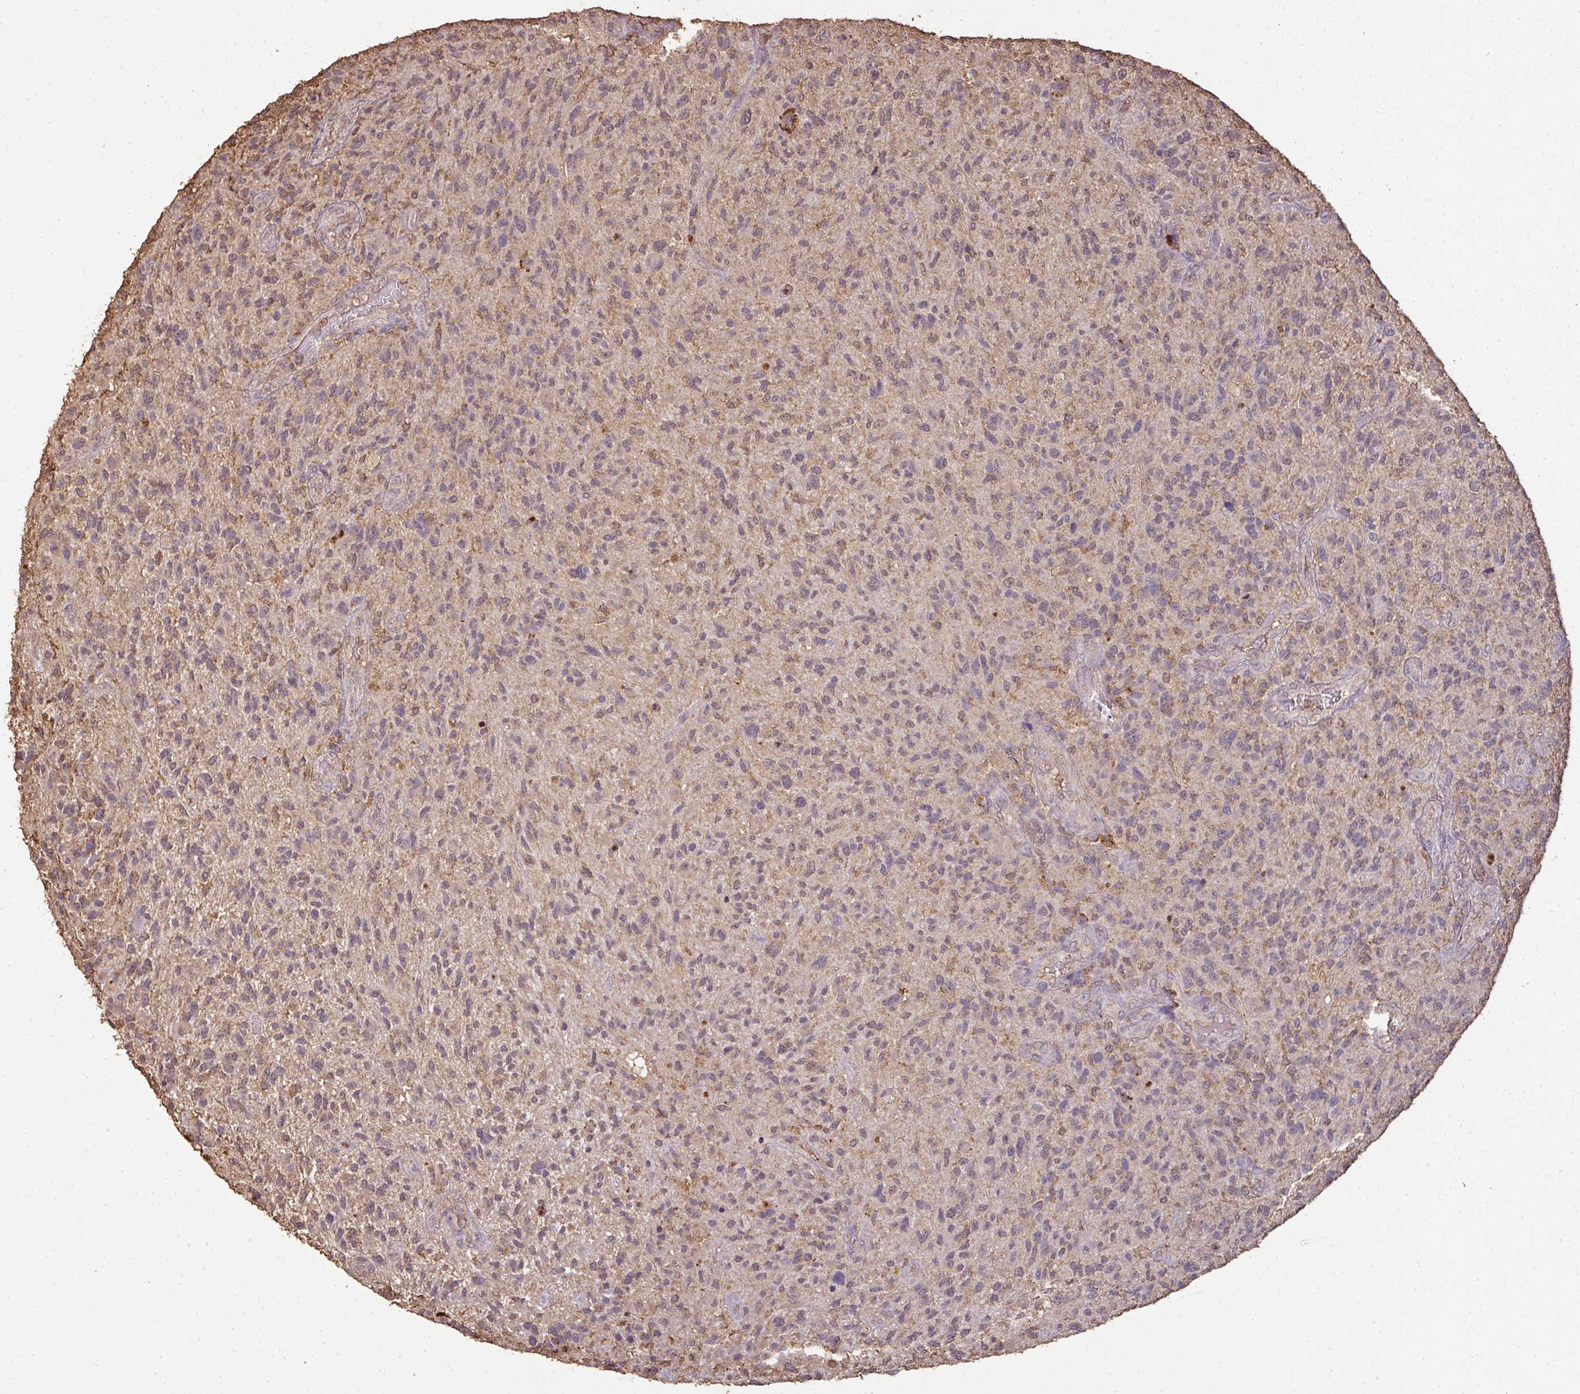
{"staining": {"intensity": "weak", "quantity": "25%-75%", "location": "cytoplasmic/membranous"}, "tissue": "glioma", "cell_type": "Tumor cells", "image_type": "cancer", "snomed": [{"axis": "morphology", "description": "Glioma, malignant, High grade"}, {"axis": "topography", "description": "Brain"}], "caption": "A micrograph of glioma stained for a protein reveals weak cytoplasmic/membranous brown staining in tumor cells. (DAB IHC with brightfield microscopy, high magnification).", "gene": "ATAT1", "patient": {"sex": "male", "age": 47}}